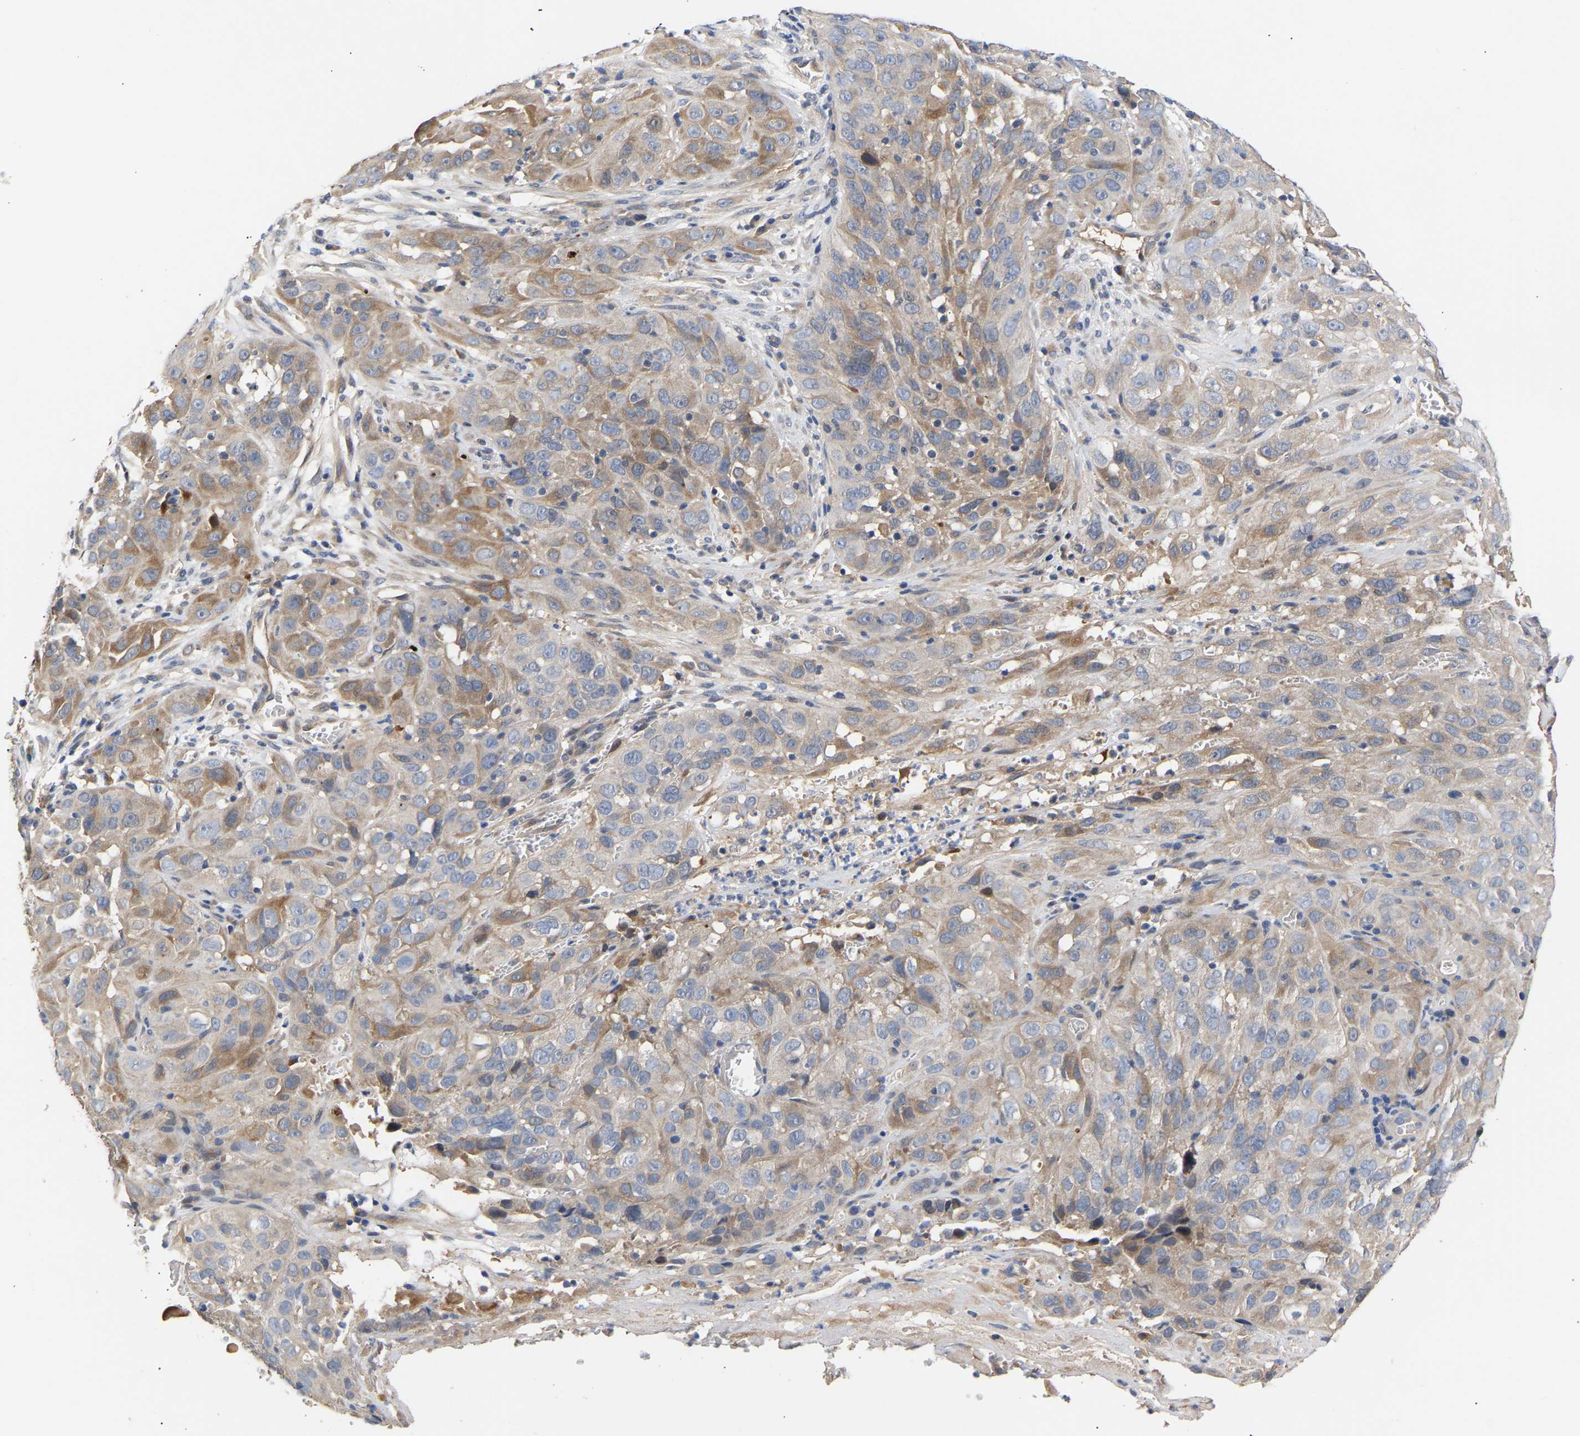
{"staining": {"intensity": "moderate", "quantity": "<25%", "location": "cytoplasmic/membranous"}, "tissue": "cervical cancer", "cell_type": "Tumor cells", "image_type": "cancer", "snomed": [{"axis": "morphology", "description": "Squamous cell carcinoma, NOS"}, {"axis": "topography", "description": "Cervix"}], "caption": "The micrograph displays immunohistochemical staining of squamous cell carcinoma (cervical). There is moderate cytoplasmic/membranous positivity is appreciated in approximately <25% of tumor cells.", "gene": "KASH5", "patient": {"sex": "female", "age": 32}}